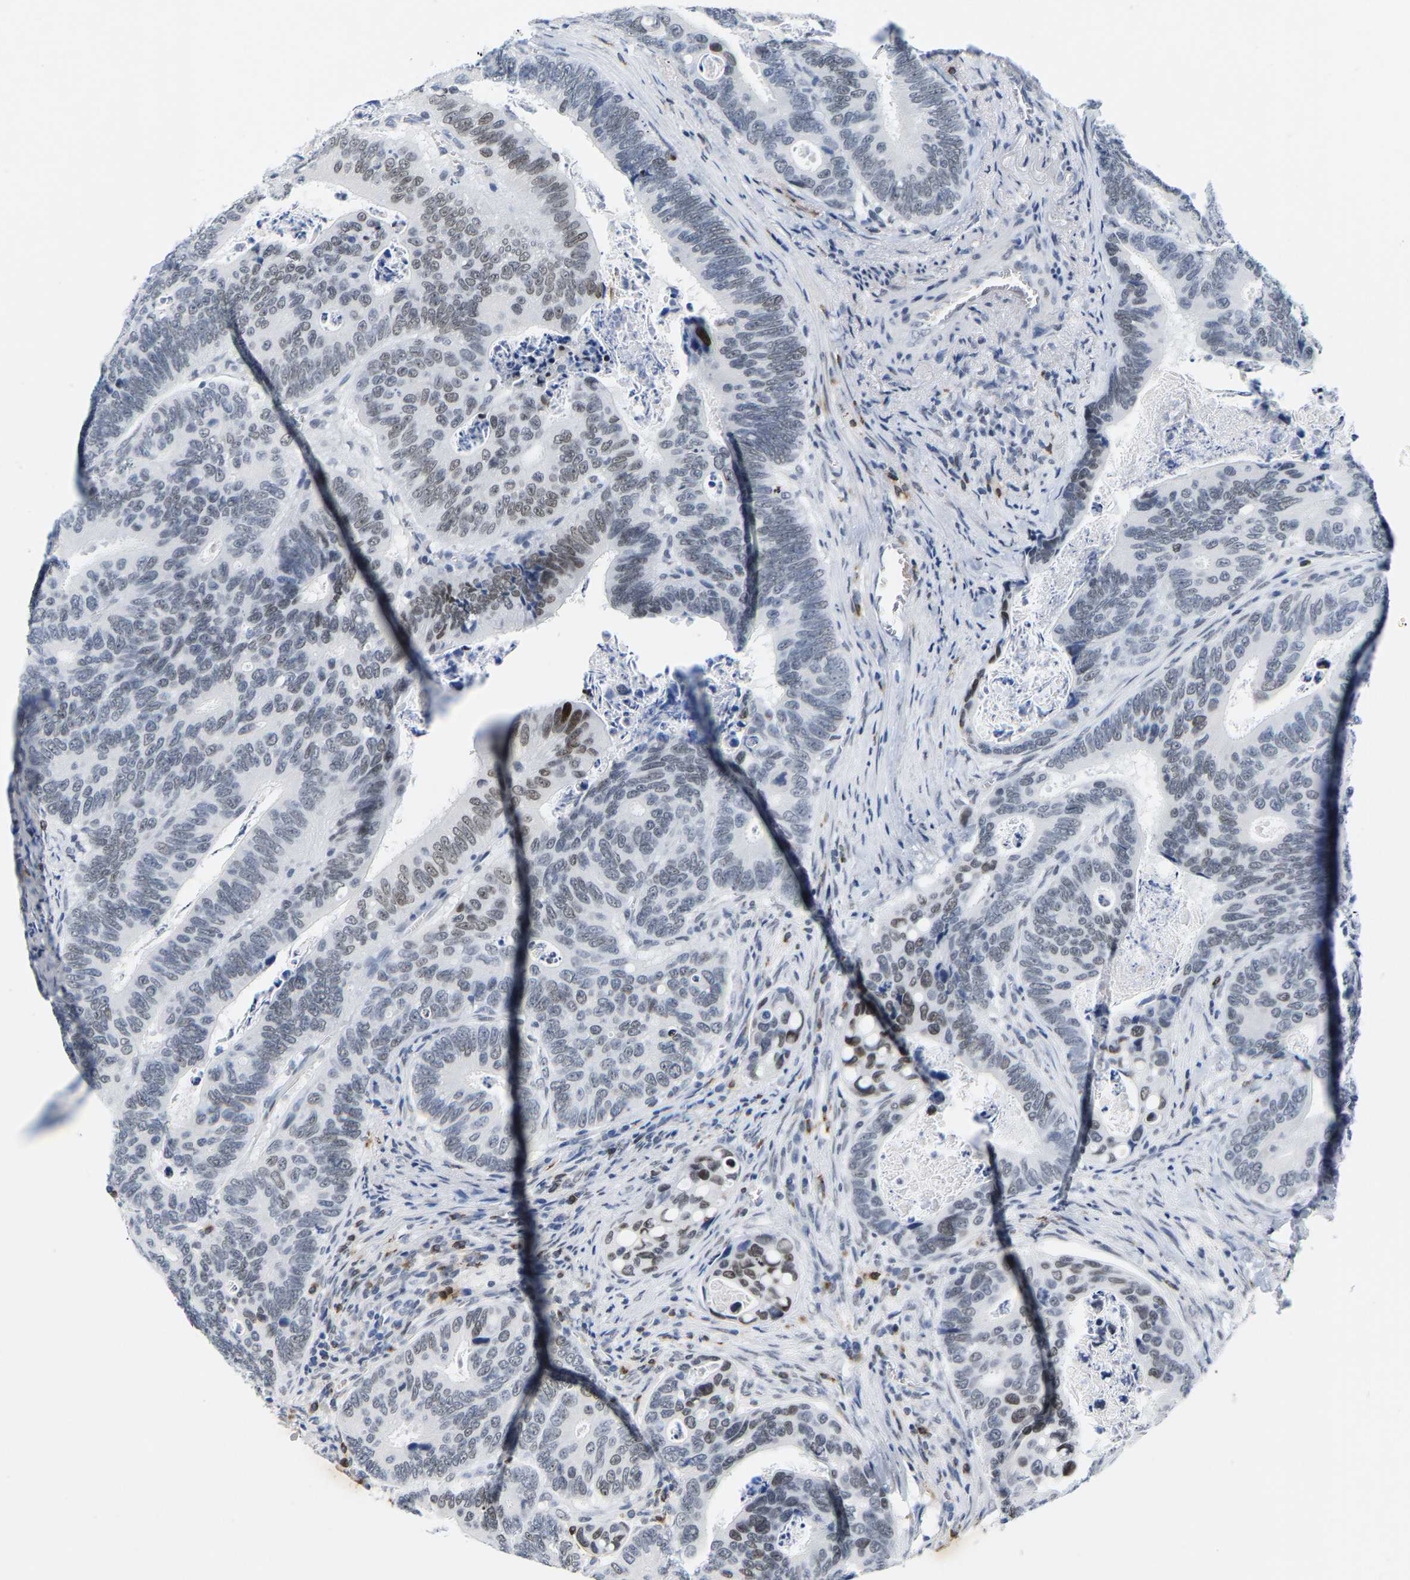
{"staining": {"intensity": "weak", "quantity": "25%-75%", "location": "nuclear"}, "tissue": "colorectal cancer", "cell_type": "Tumor cells", "image_type": "cancer", "snomed": [{"axis": "morphology", "description": "Inflammation, NOS"}, {"axis": "morphology", "description": "Adenocarcinoma, NOS"}, {"axis": "topography", "description": "Colon"}], "caption": "The image shows immunohistochemical staining of adenocarcinoma (colorectal). There is weak nuclear staining is identified in approximately 25%-75% of tumor cells.", "gene": "SETD1B", "patient": {"sex": "male", "age": 72}}